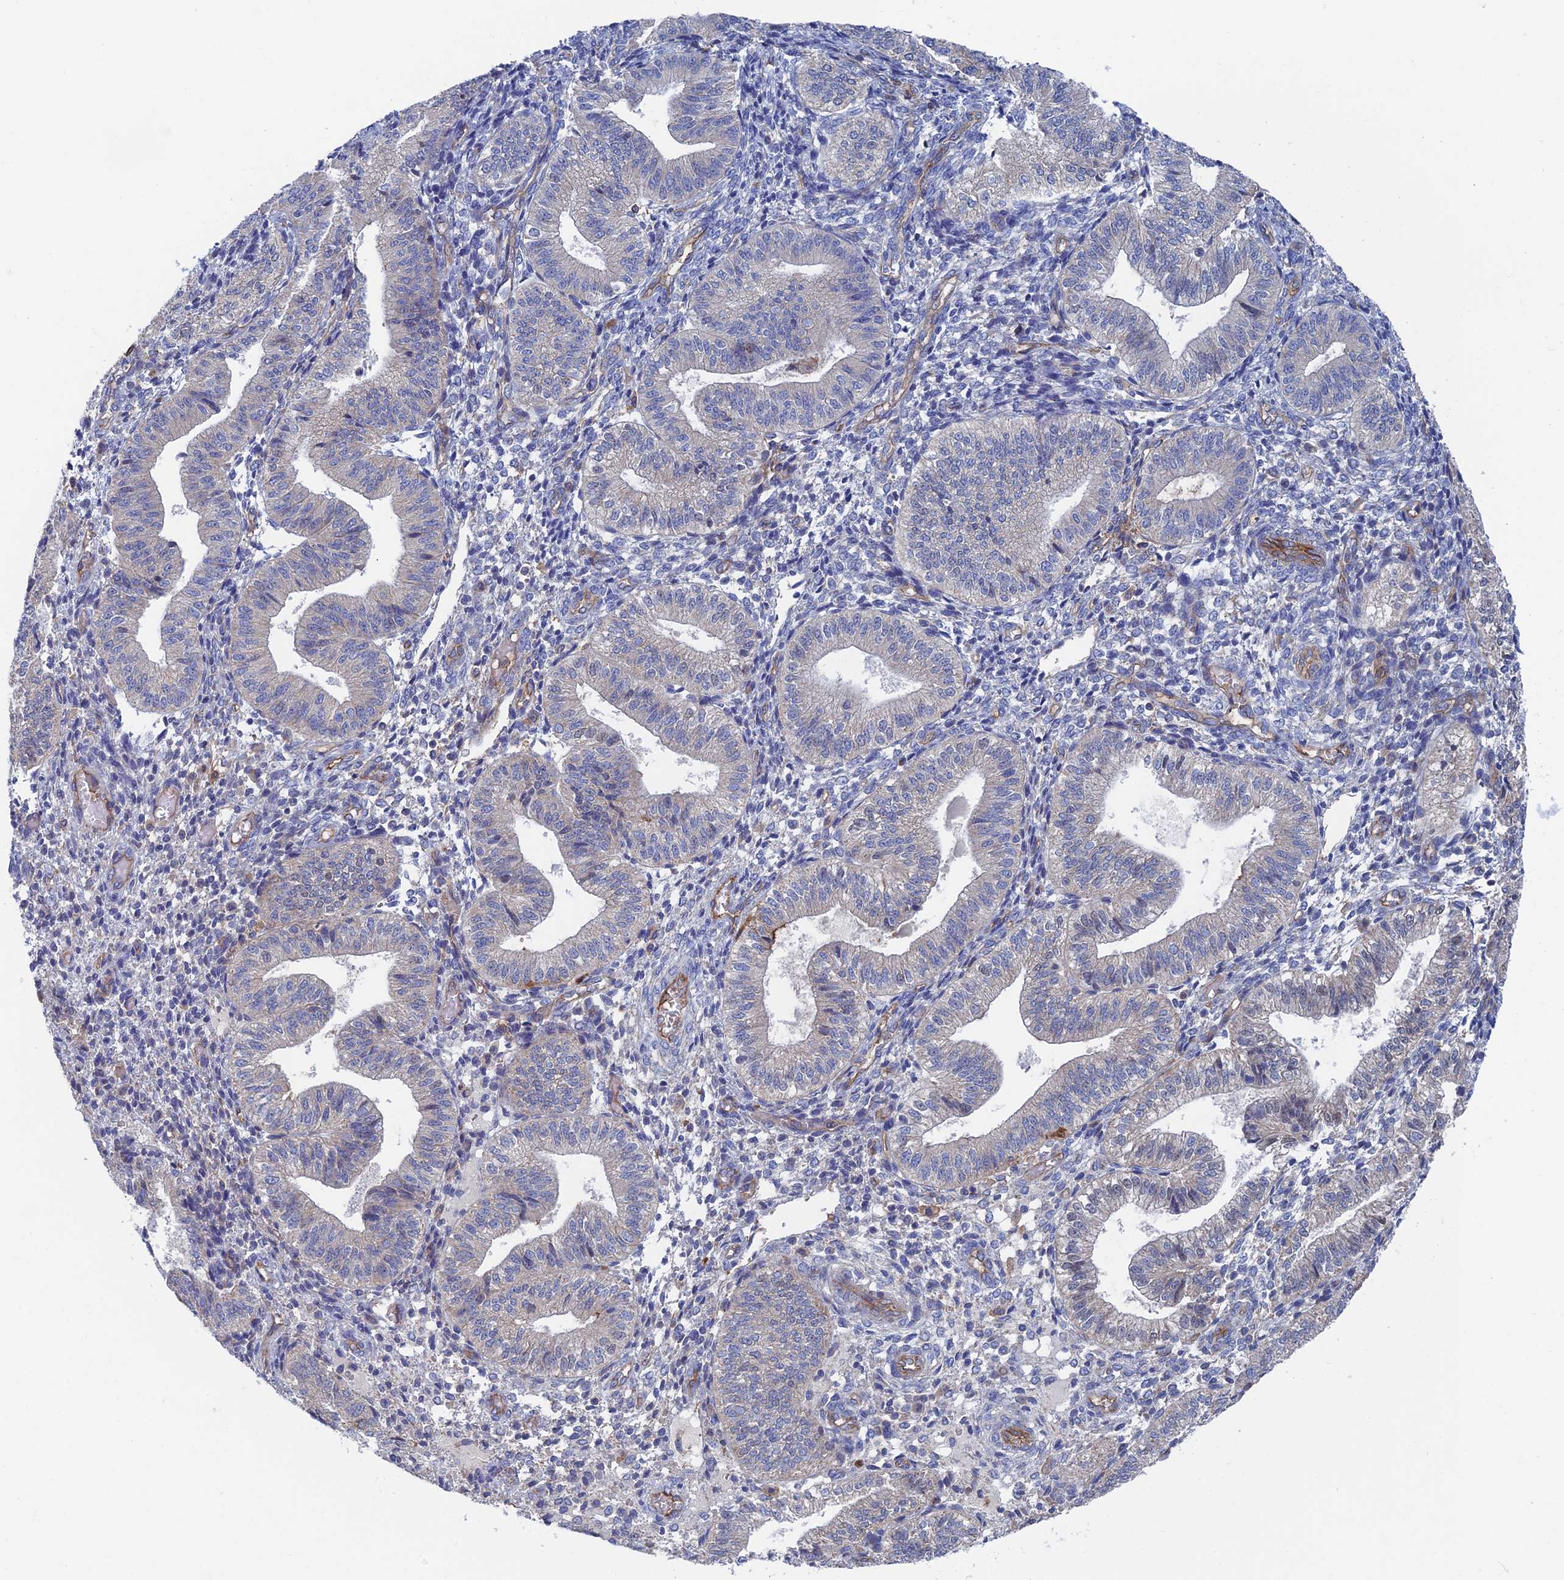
{"staining": {"intensity": "negative", "quantity": "none", "location": "none"}, "tissue": "endometrium", "cell_type": "Cells in endometrial stroma", "image_type": "normal", "snomed": [{"axis": "morphology", "description": "Normal tissue, NOS"}, {"axis": "topography", "description": "Endometrium"}], "caption": "Immunohistochemistry of benign endometrium displays no expression in cells in endometrial stroma. Nuclei are stained in blue.", "gene": "SNX11", "patient": {"sex": "female", "age": 34}}